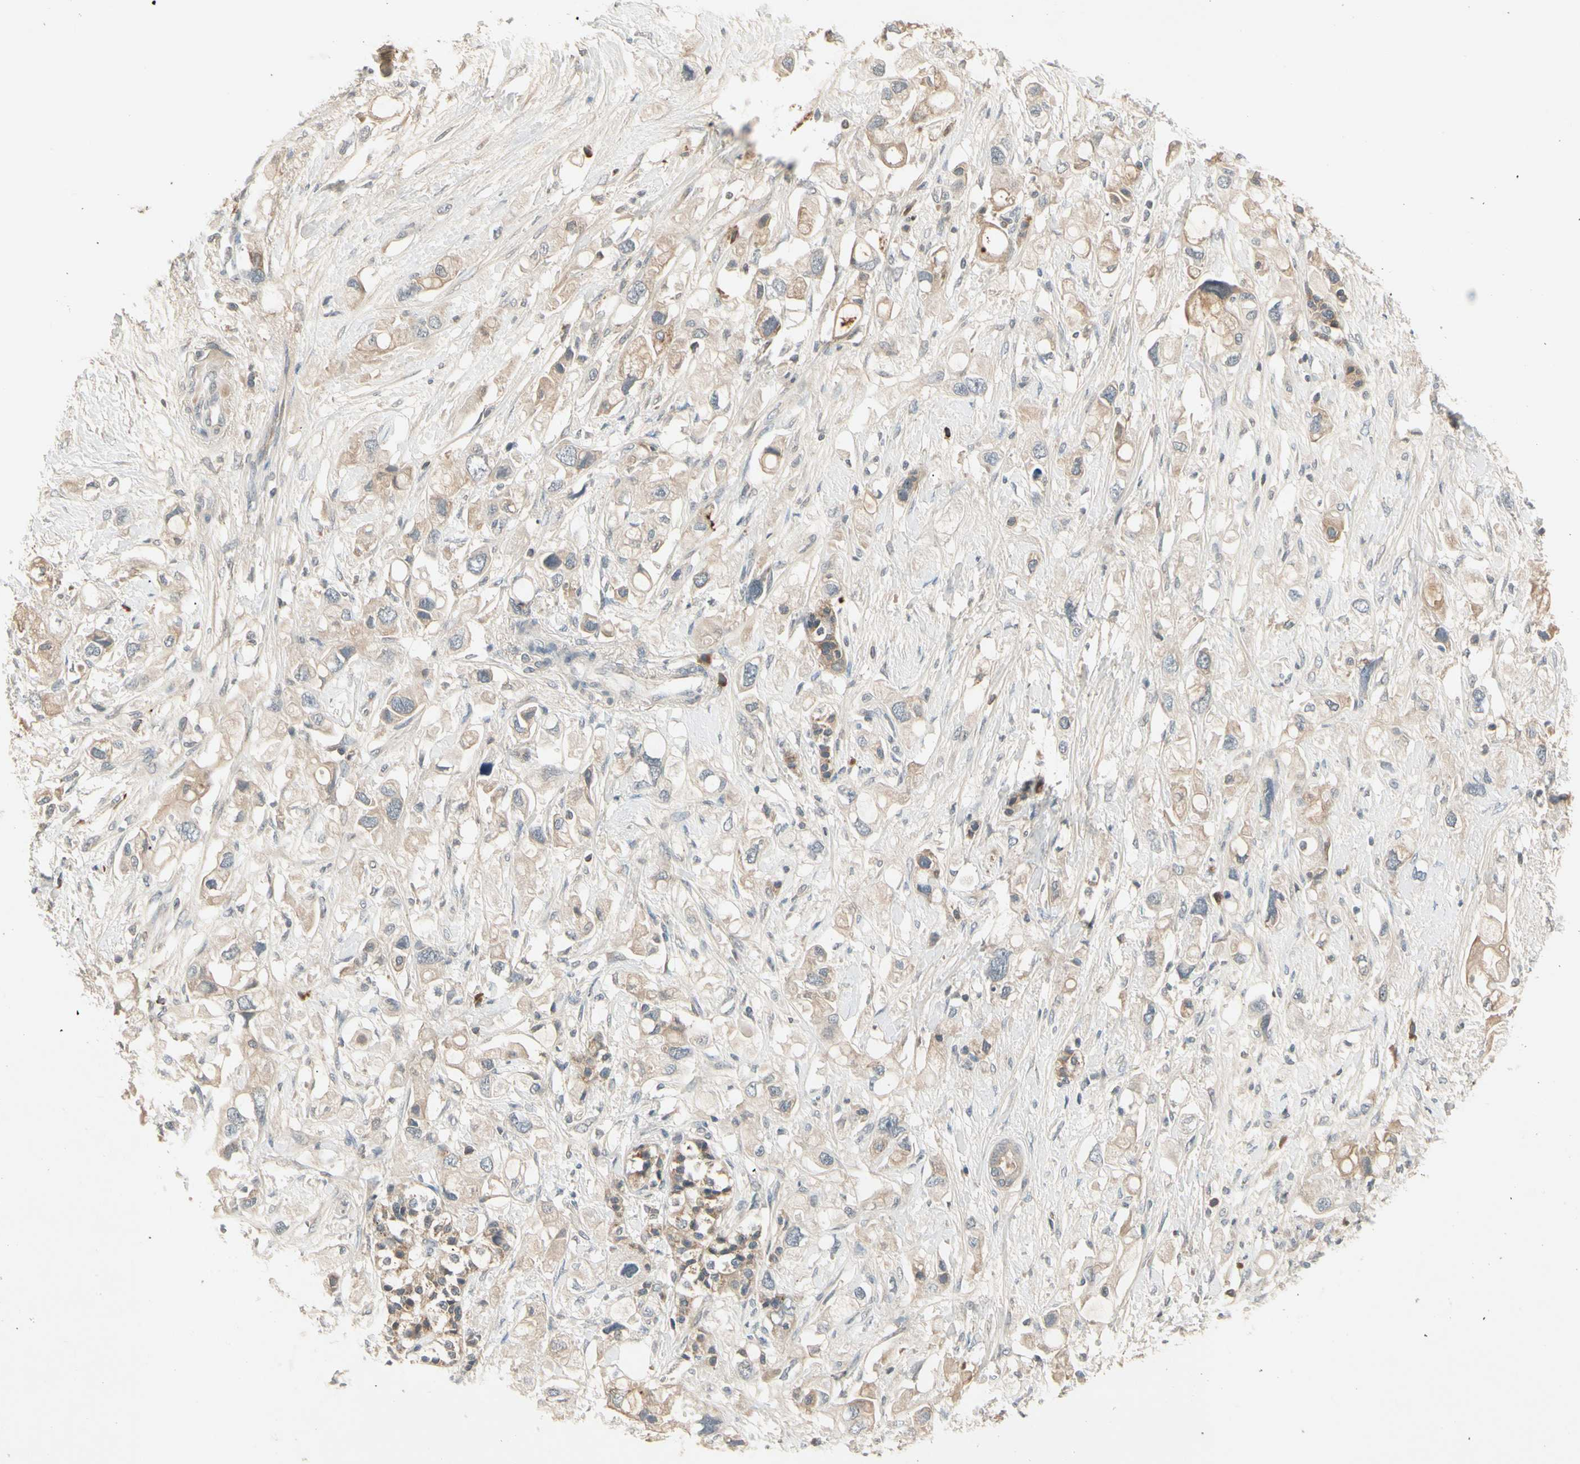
{"staining": {"intensity": "weak", "quantity": "25%-75%", "location": "cytoplasmic/membranous"}, "tissue": "pancreatic cancer", "cell_type": "Tumor cells", "image_type": "cancer", "snomed": [{"axis": "morphology", "description": "Adenocarcinoma, NOS"}, {"axis": "topography", "description": "Pancreas"}], "caption": "Protein staining displays weak cytoplasmic/membranous expression in approximately 25%-75% of tumor cells in adenocarcinoma (pancreatic). (DAB (3,3'-diaminobenzidine) IHC, brown staining for protein, blue staining for nuclei).", "gene": "CCL4", "patient": {"sex": "female", "age": 56}}